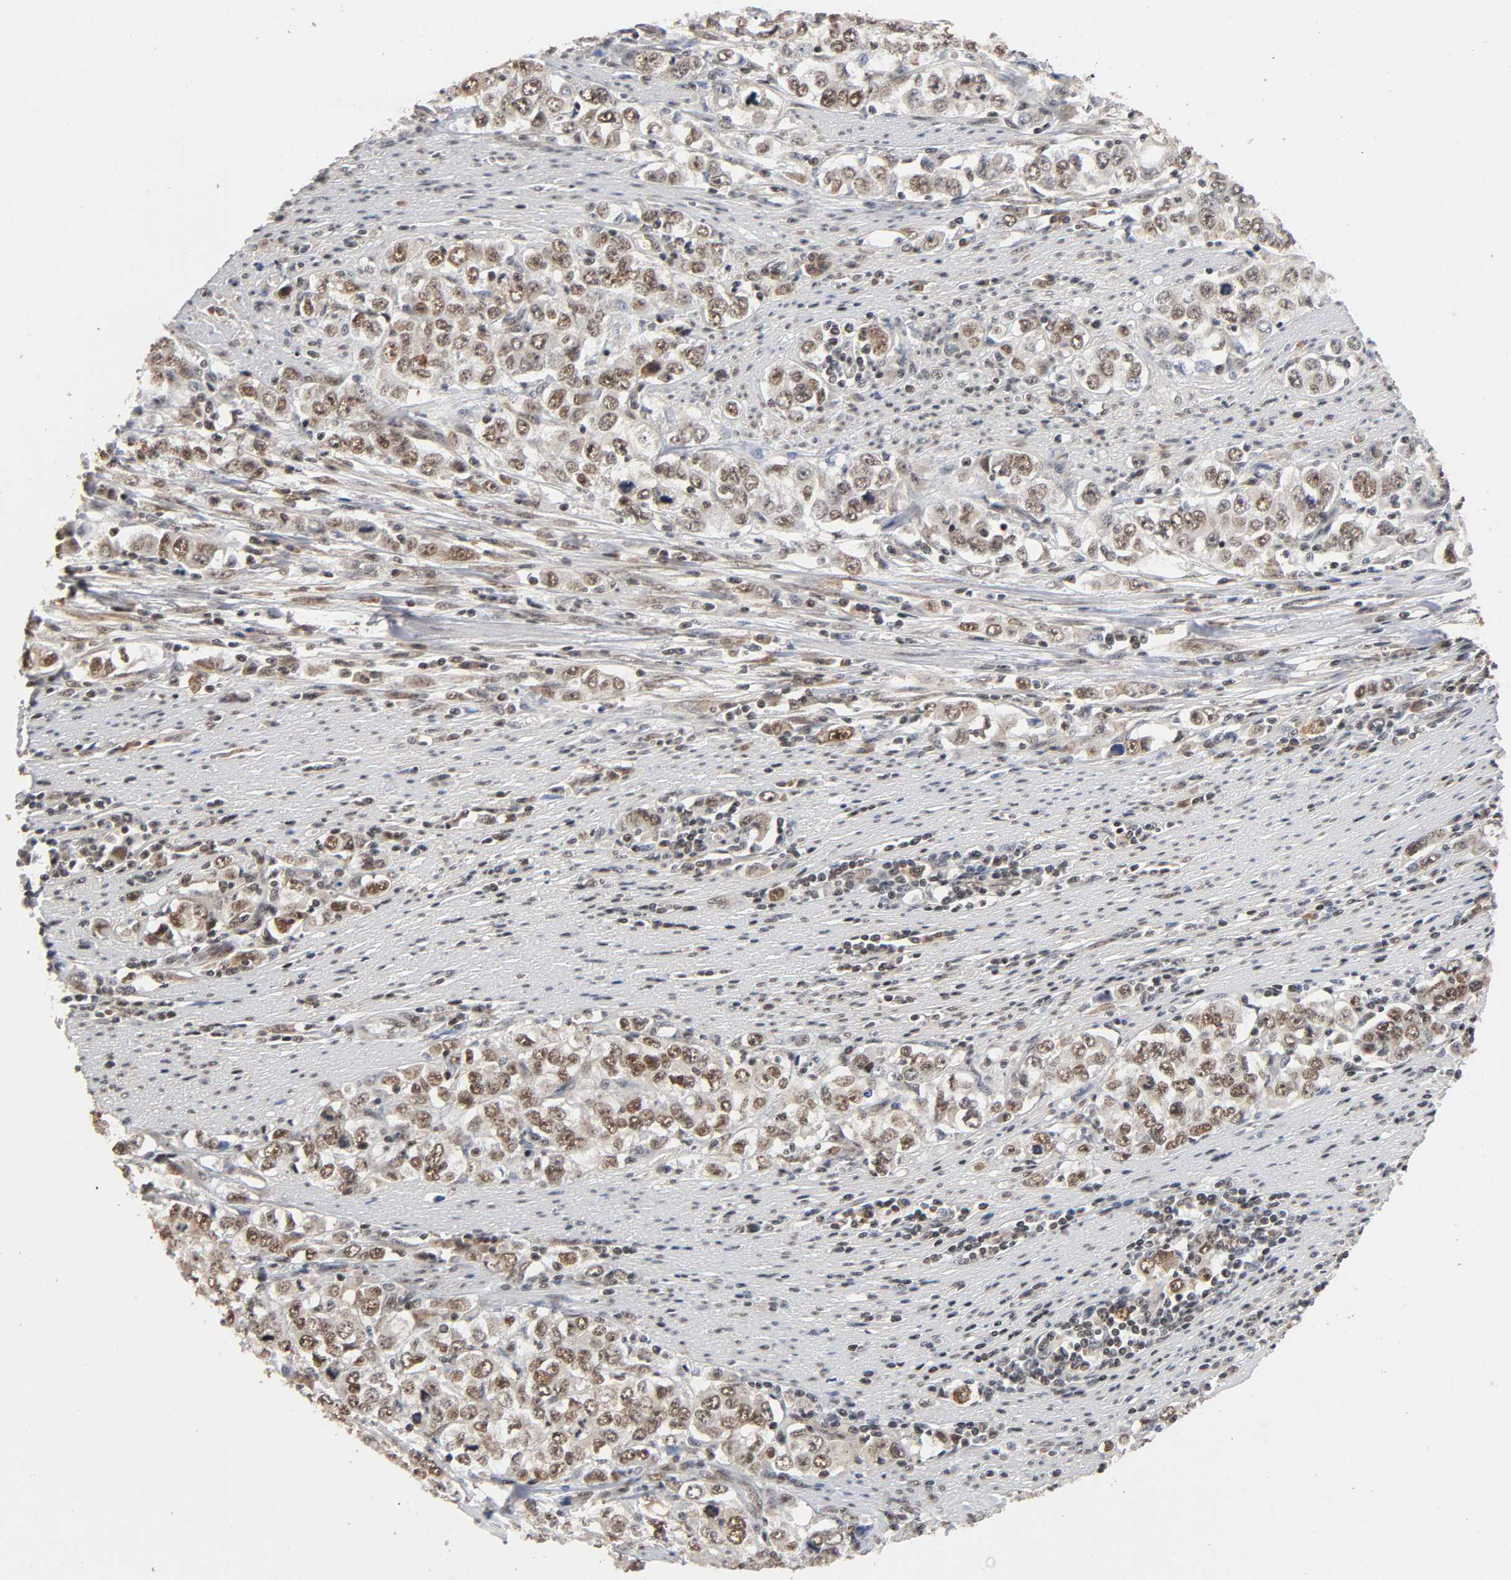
{"staining": {"intensity": "moderate", "quantity": "25%-75%", "location": "cytoplasmic/membranous,nuclear"}, "tissue": "stomach cancer", "cell_type": "Tumor cells", "image_type": "cancer", "snomed": [{"axis": "morphology", "description": "Adenocarcinoma, NOS"}, {"axis": "topography", "description": "Stomach, lower"}], "caption": "A micrograph showing moderate cytoplasmic/membranous and nuclear staining in about 25%-75% of tumor cells in stomach cancer, as visualized by brown immunohistochemical staining.", "gene": "ZNF384", "patient": {"sex": "female", "age": 72}}